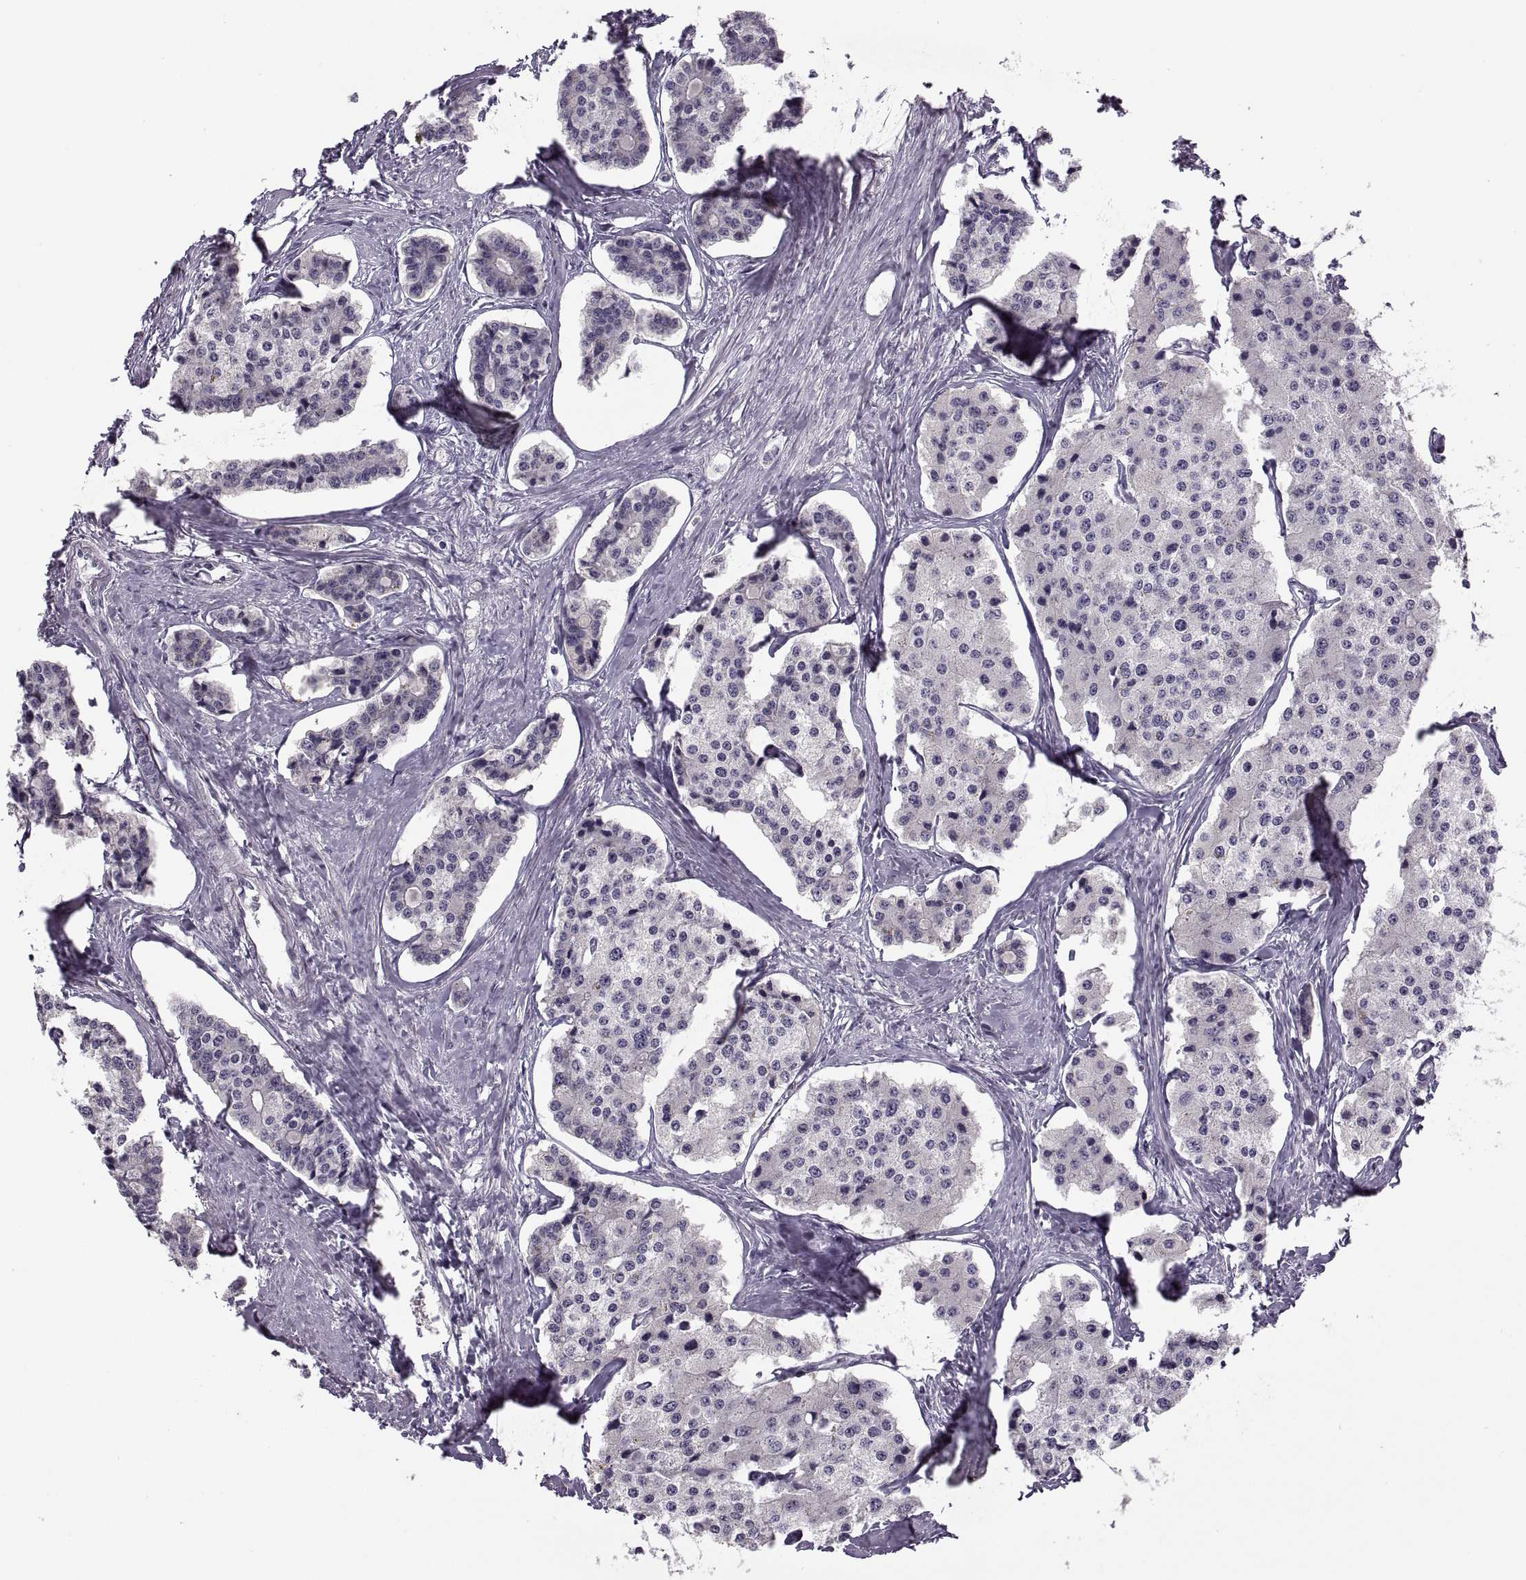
{"staining": {"intensity": "negative", "quantity": "none", "location": "none"}, "tissue": "carcinoid", "cell_type": "Tumor cells", "image_type": "cancer", "snomed": [{"axis": "morphology", "description": "Carcinoid, malignant, NOS"}, {"axis": "topography", "description": "Small intestine"}], "caption": "Immunohistochemical staining of human carcinoid reveals no significant staining in tumor cells.", "gene": "CACNA1F", "patient": {"sex": "female", "age": 65}}